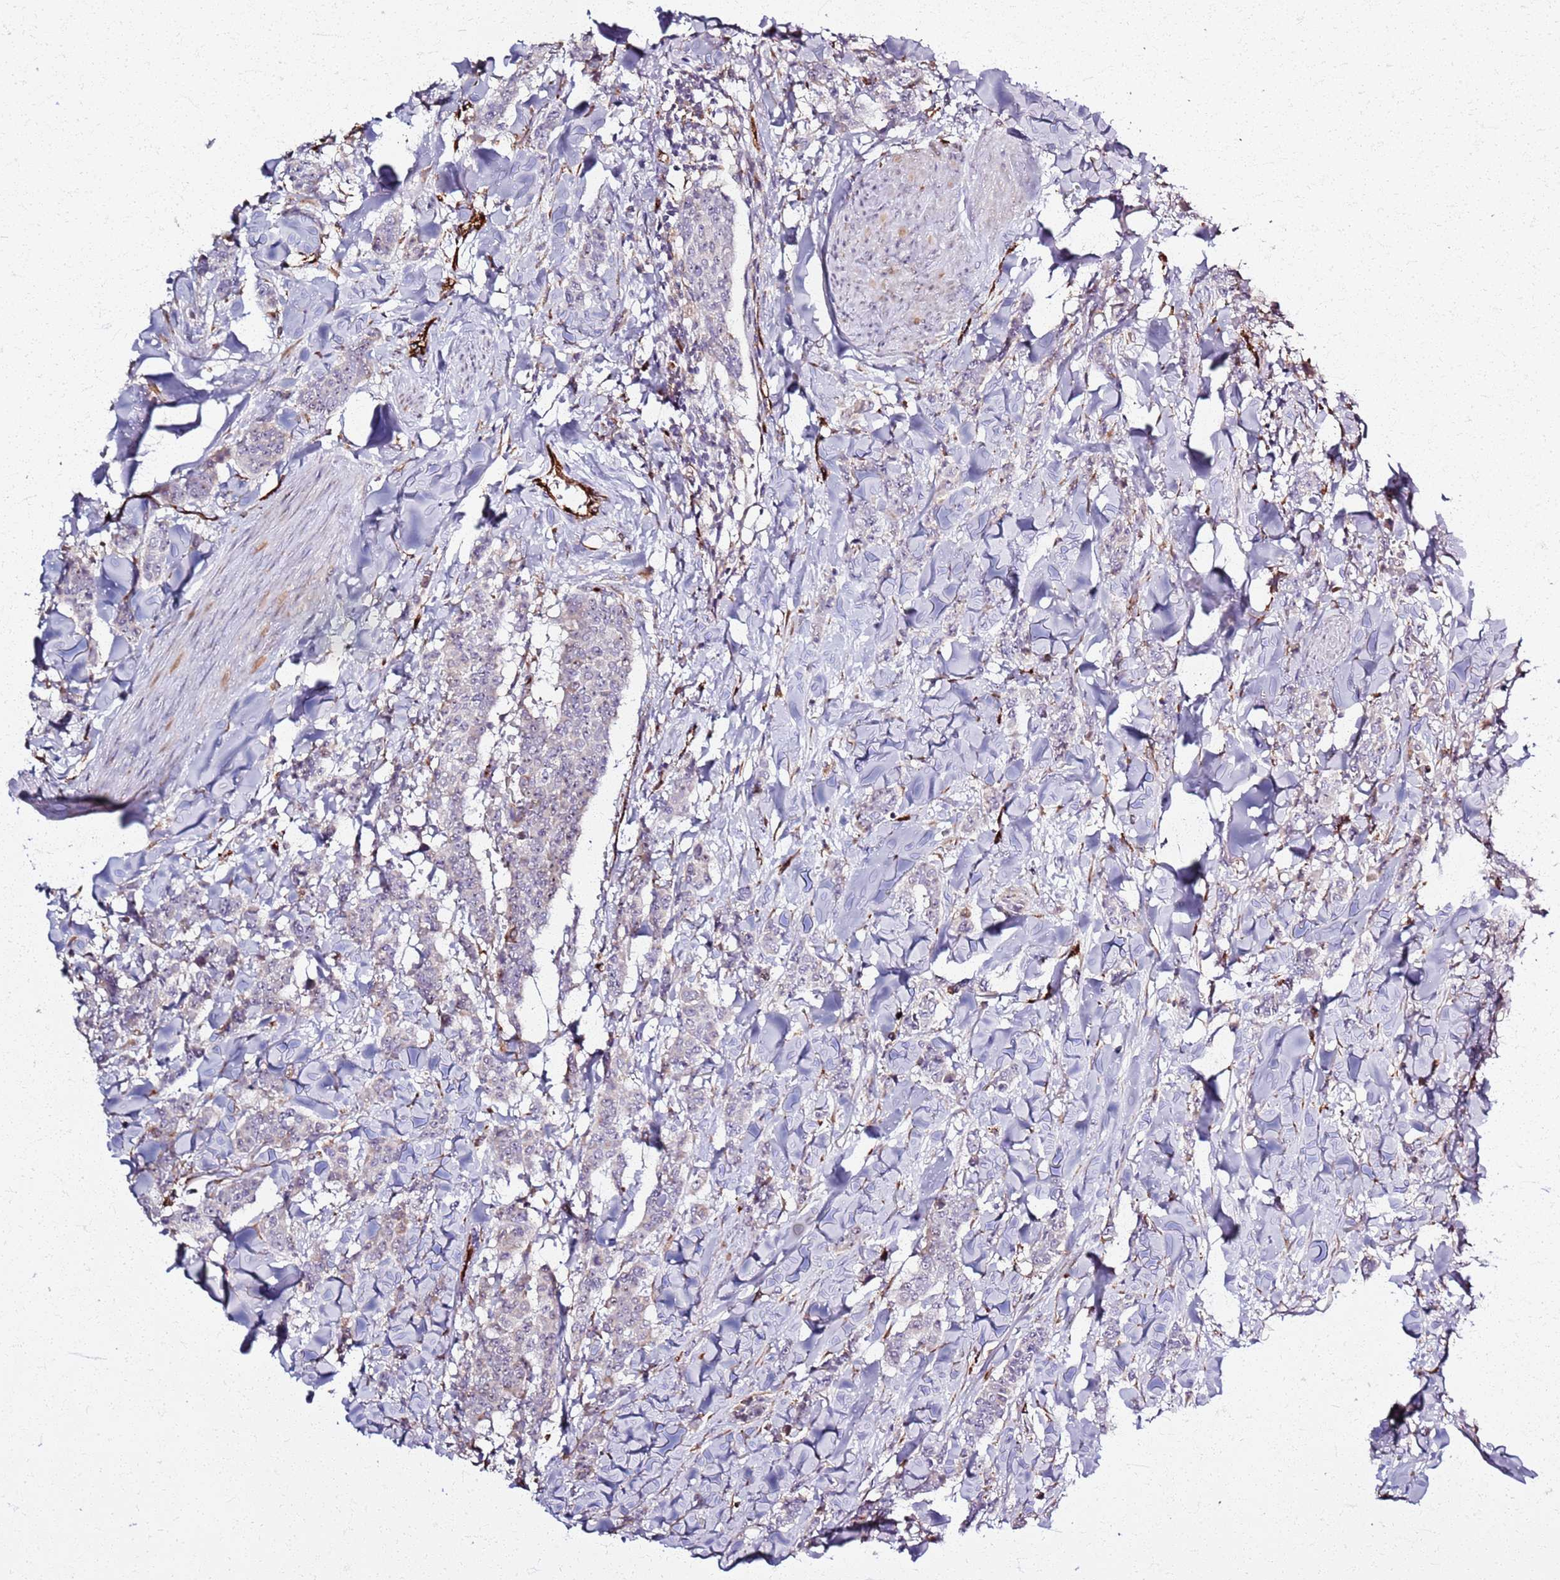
{"staining": {"intensity": "negative", "quantity": "none", "location": "none"}, "tissue": "breast cancer", "cell_type": "Tumor cells", "image_type": "cancer", "snomed": [{"axis": "morphology", "description": "Duct carcinoma"}, {"axis": "topography", "description": "Breast"}], "caption": "Protein analysis of breast cancer (intraductal carcinoma) exhibits no significant expression in tumor cells.", "gene": "KRI1", "patient": {"sex": "female", "age": 40}}